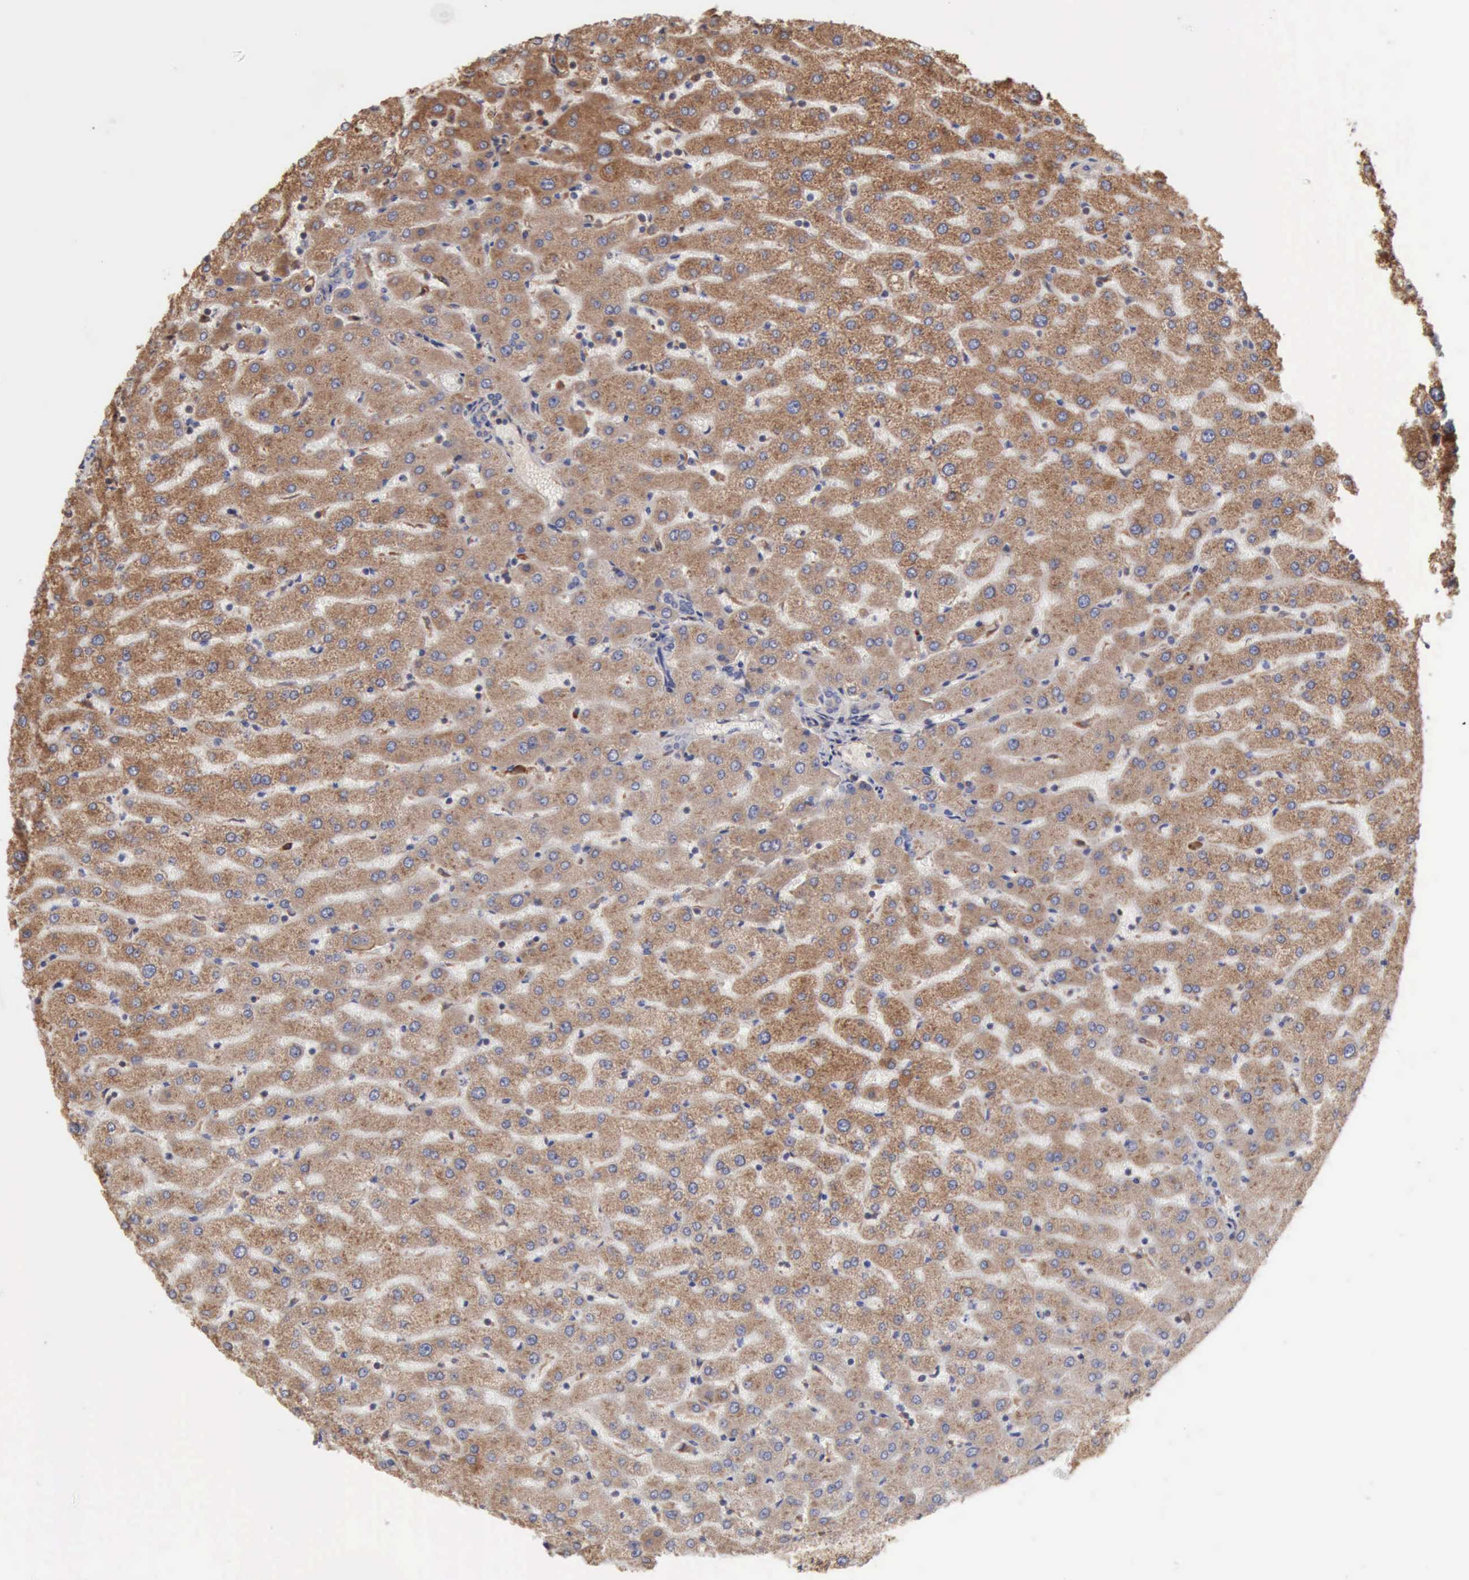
{"staining": {"intensity": "moderate", "quantity": "25%-75%", "location": "cytoplasmic/membranous"}, "tissue": "liver", "cell_type": "Cholangiocytes", "image_type": "normal", "snomed": [{"axis": "morphology", "description": "Normal tissue, NOS"}, {"axis": "morphology", "description": "Fibrosis, NOS"}, {"axis": "topography", "description": "Liver"}], "caption": "Liver stained with DAB immunohistochemistry (IHC) exhibits medium levels of moderate cytoplasmic/membranous positivity in approximately 25%-75% of cholangiocytes.", "gene": "APOL2", "patient": {"sex": "female", "age": 29}}